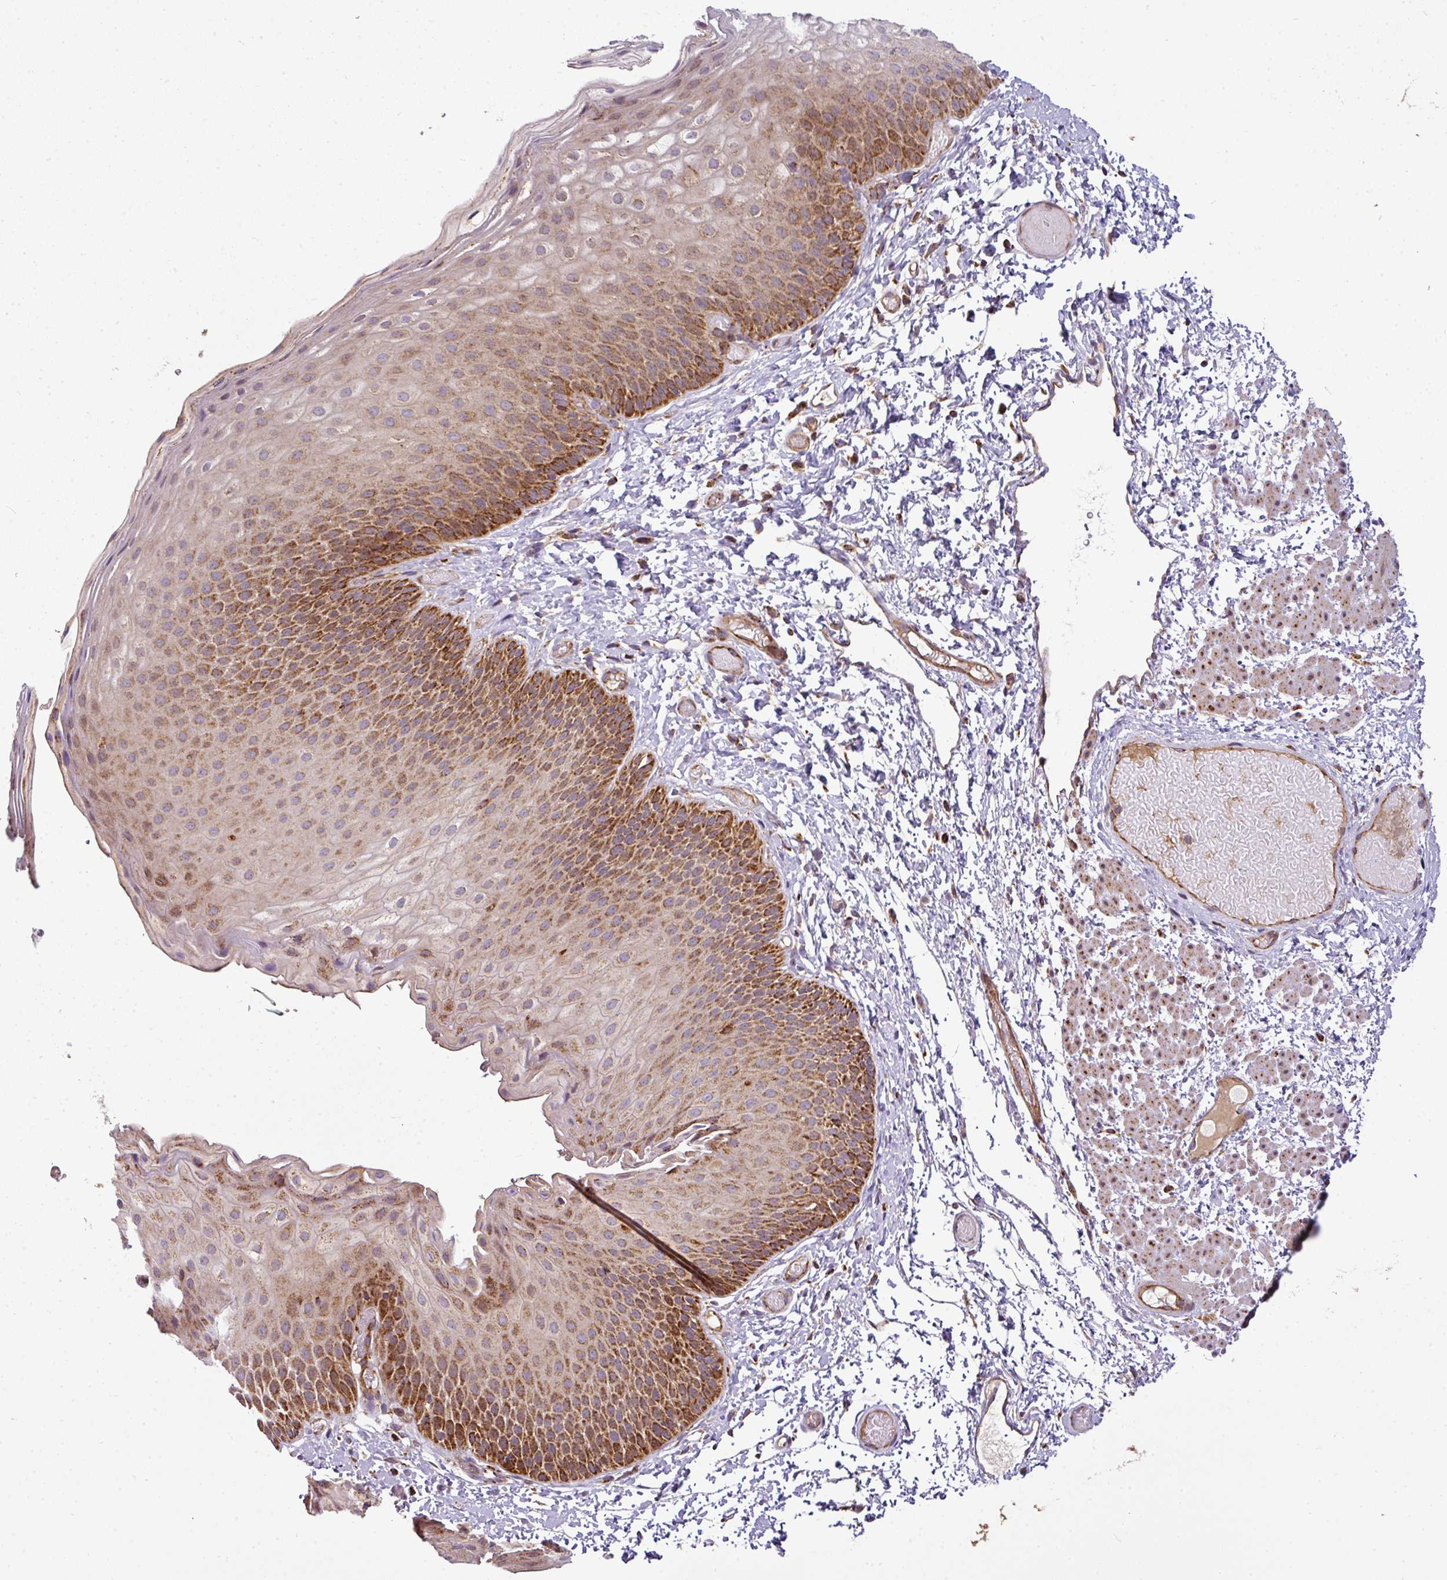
{"staining": {"intensity": "strong", "quantity": ">75%", "location": "cytoplasmic/membranous"}, "tissue": "skin", "cell_type": "Epidermal cells", "image_type": "normal", "snomed": [{"axis": "morphology", "description": "Normal tissue, NOS"}, {"axis": "topography", "description": "Anal"}], "caption": "This photomicrograph shows benign skin stained with immunohistochemistry to label a protein in brown. The cytoplasmic/membranous of epidermal cells show strong positivity for the protein. Nuclei are counter-stained blue.", "gene": "PRELID3B", "patient": {"sex": "female", "age": 40}}